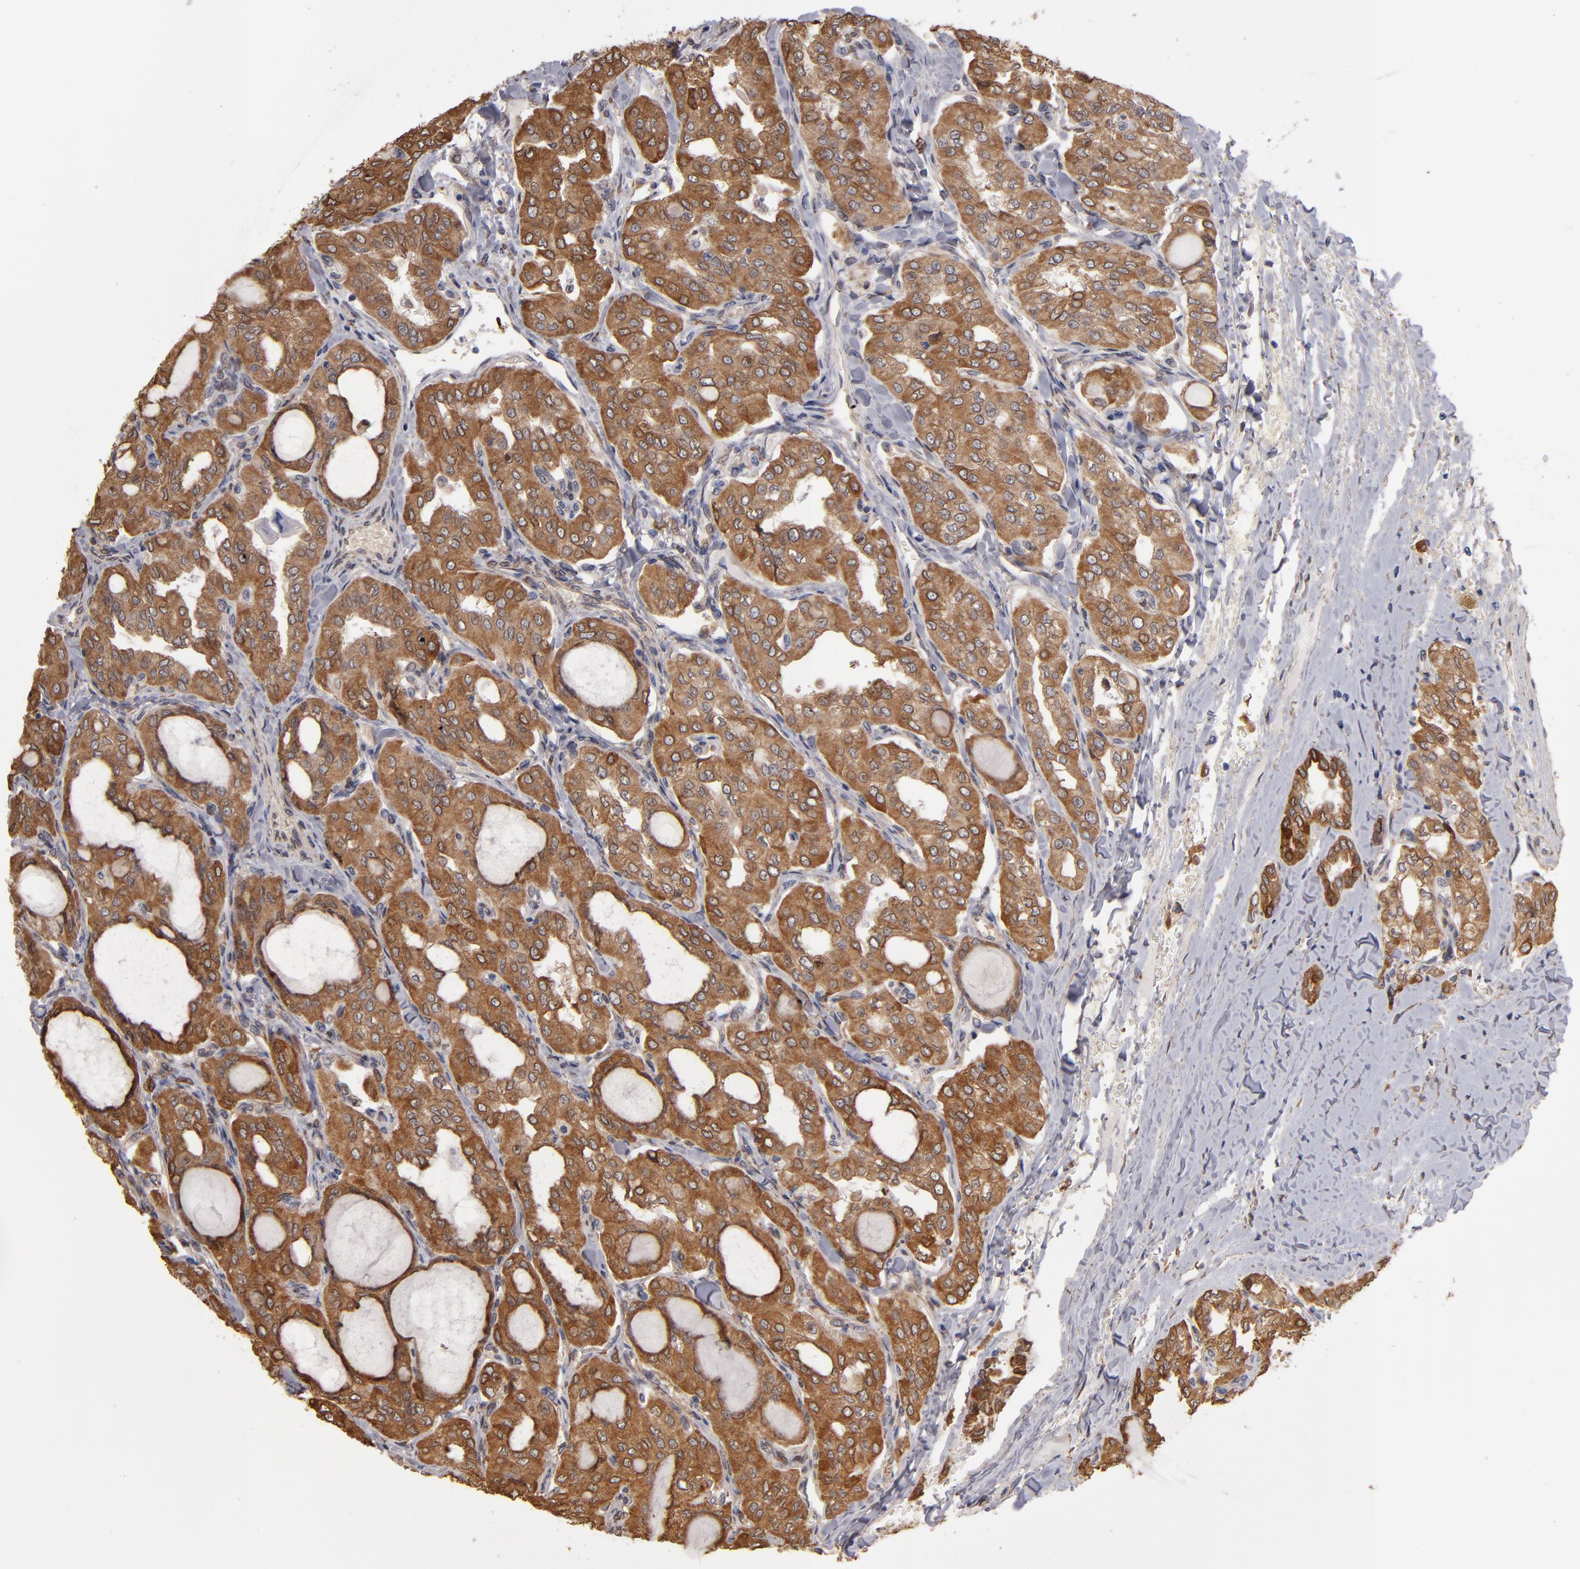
{"staining": {"intensity": "moderate", "quantity": ">75%", "location": "cytoplasmic/membranous"}, "tissue": "thyroid cancer", "cell_type": "Tumor cells", "image_type": "cancer", "snomed": [{"axis": "morphology", "description": "Papillary adenocarcinoma, NOS"}, {"axis": "topography", "description": "Thyroid gland"}], "caption": "An IHC image of tumor tissue is shown. Protein staining in brown labels moderate cytoplasmic/membranous positivity in thyroid cancer (papillary adenocarcinoma) within tumor cells.", "gene": "PGRMC1", "patient": {"sex": "male", "age": 20}}